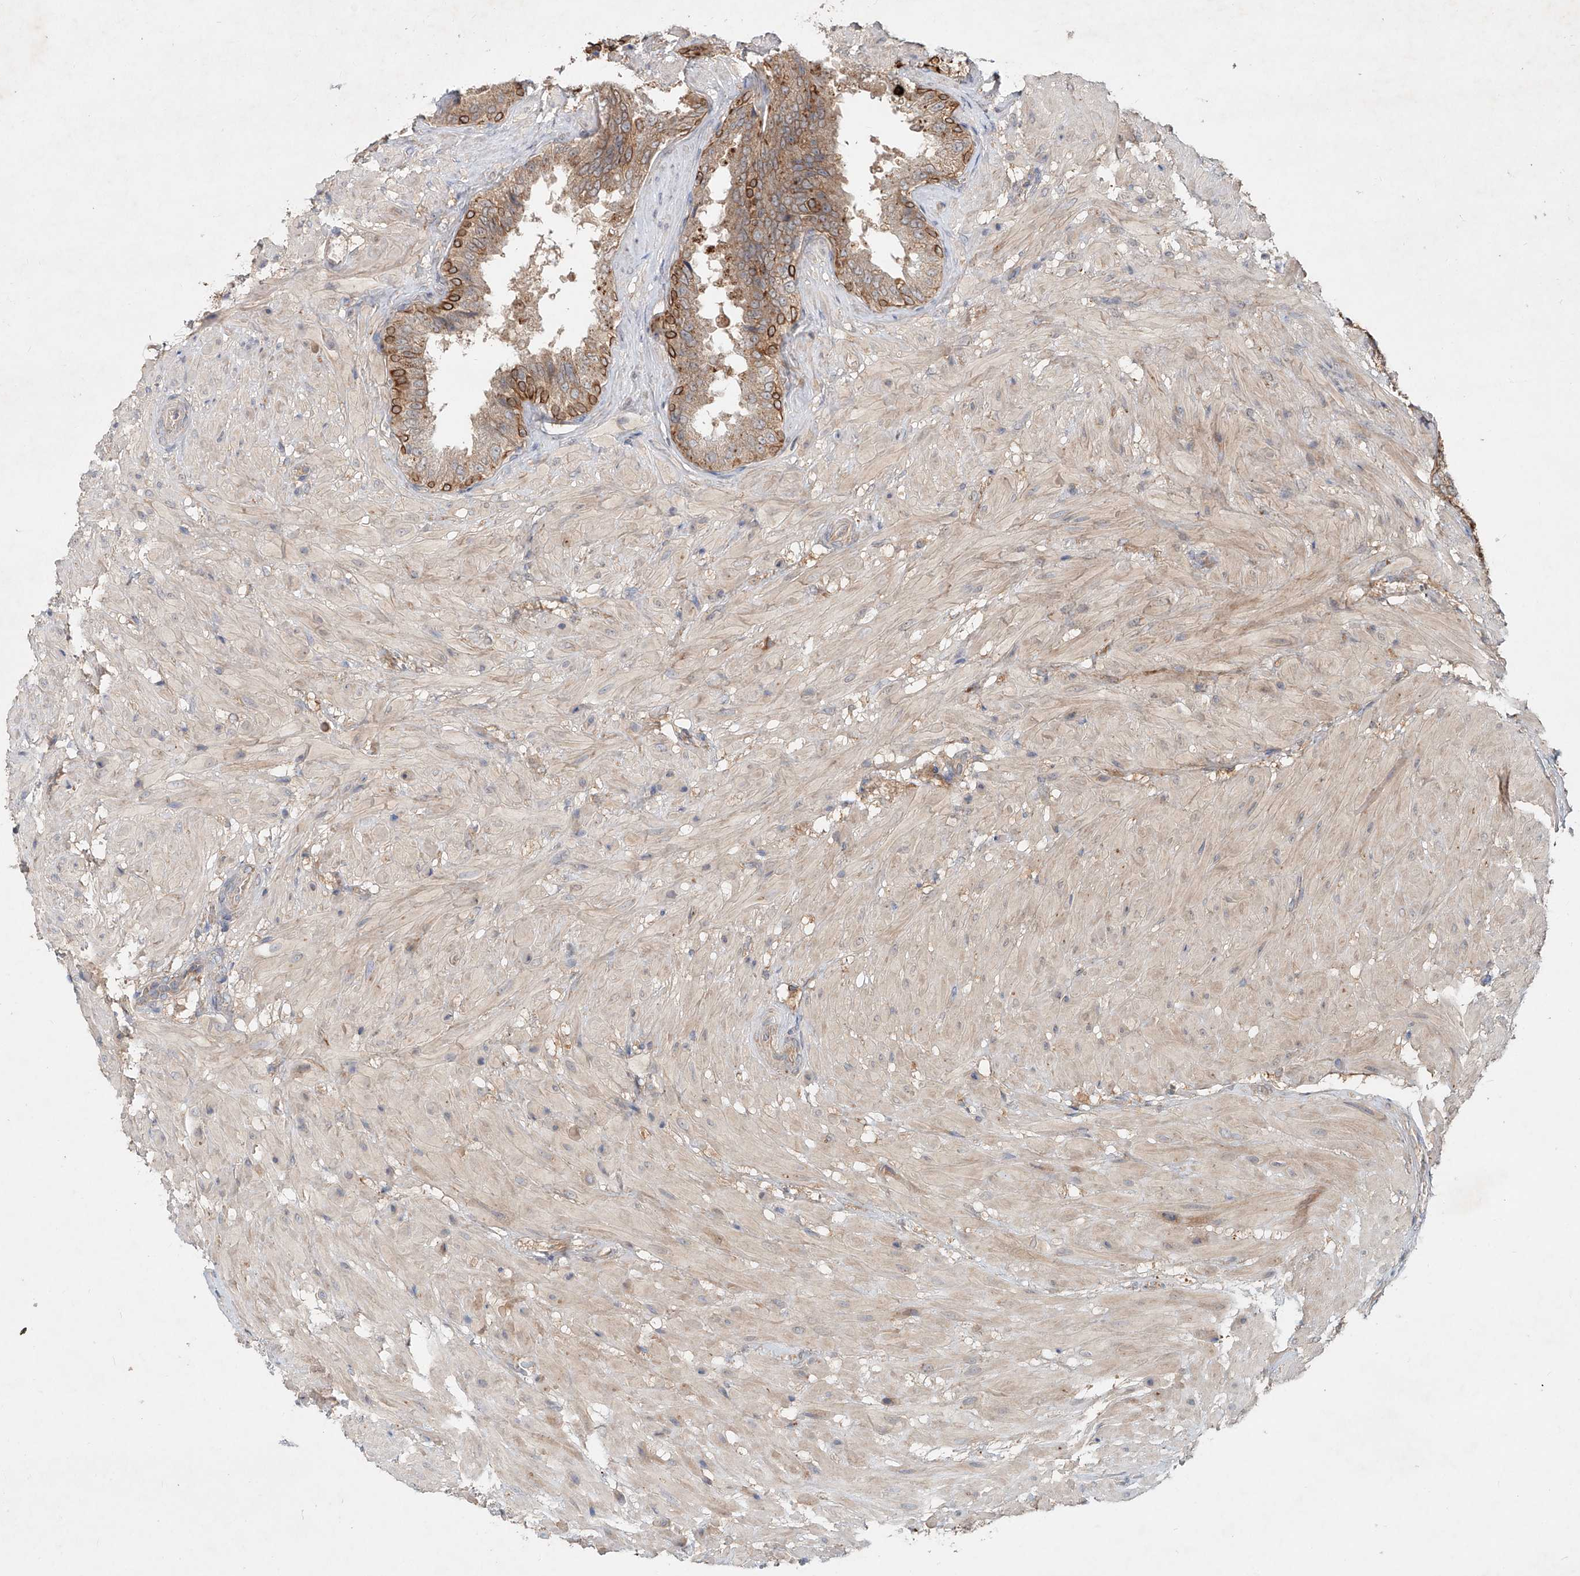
{"staining": {"intensity": "moderate", "quantity": ">75%", "location": "cytoplasmic/membranous"}, "tissue": "seminal vesicle", "cell_type": "Glandular cells", "image_type": "normal", "snomed": [{"axis": "morphology", "description": "Normal tissue, NOS"}, {"axis": "topography", "description": "Seminal veicle"}, {"axis": "topography", "description": "Peripheral nerve tissue"}], "caption": "Immunohistochemistry micrograph of normal human seminal vesicle stained for a protein (brown), which displays medium levels of moderate cytoplasmic/membranous staining in approximately >75% of glandular cells.", "gene": "IER5", "patient": {"sex": "male", "age": 63}}